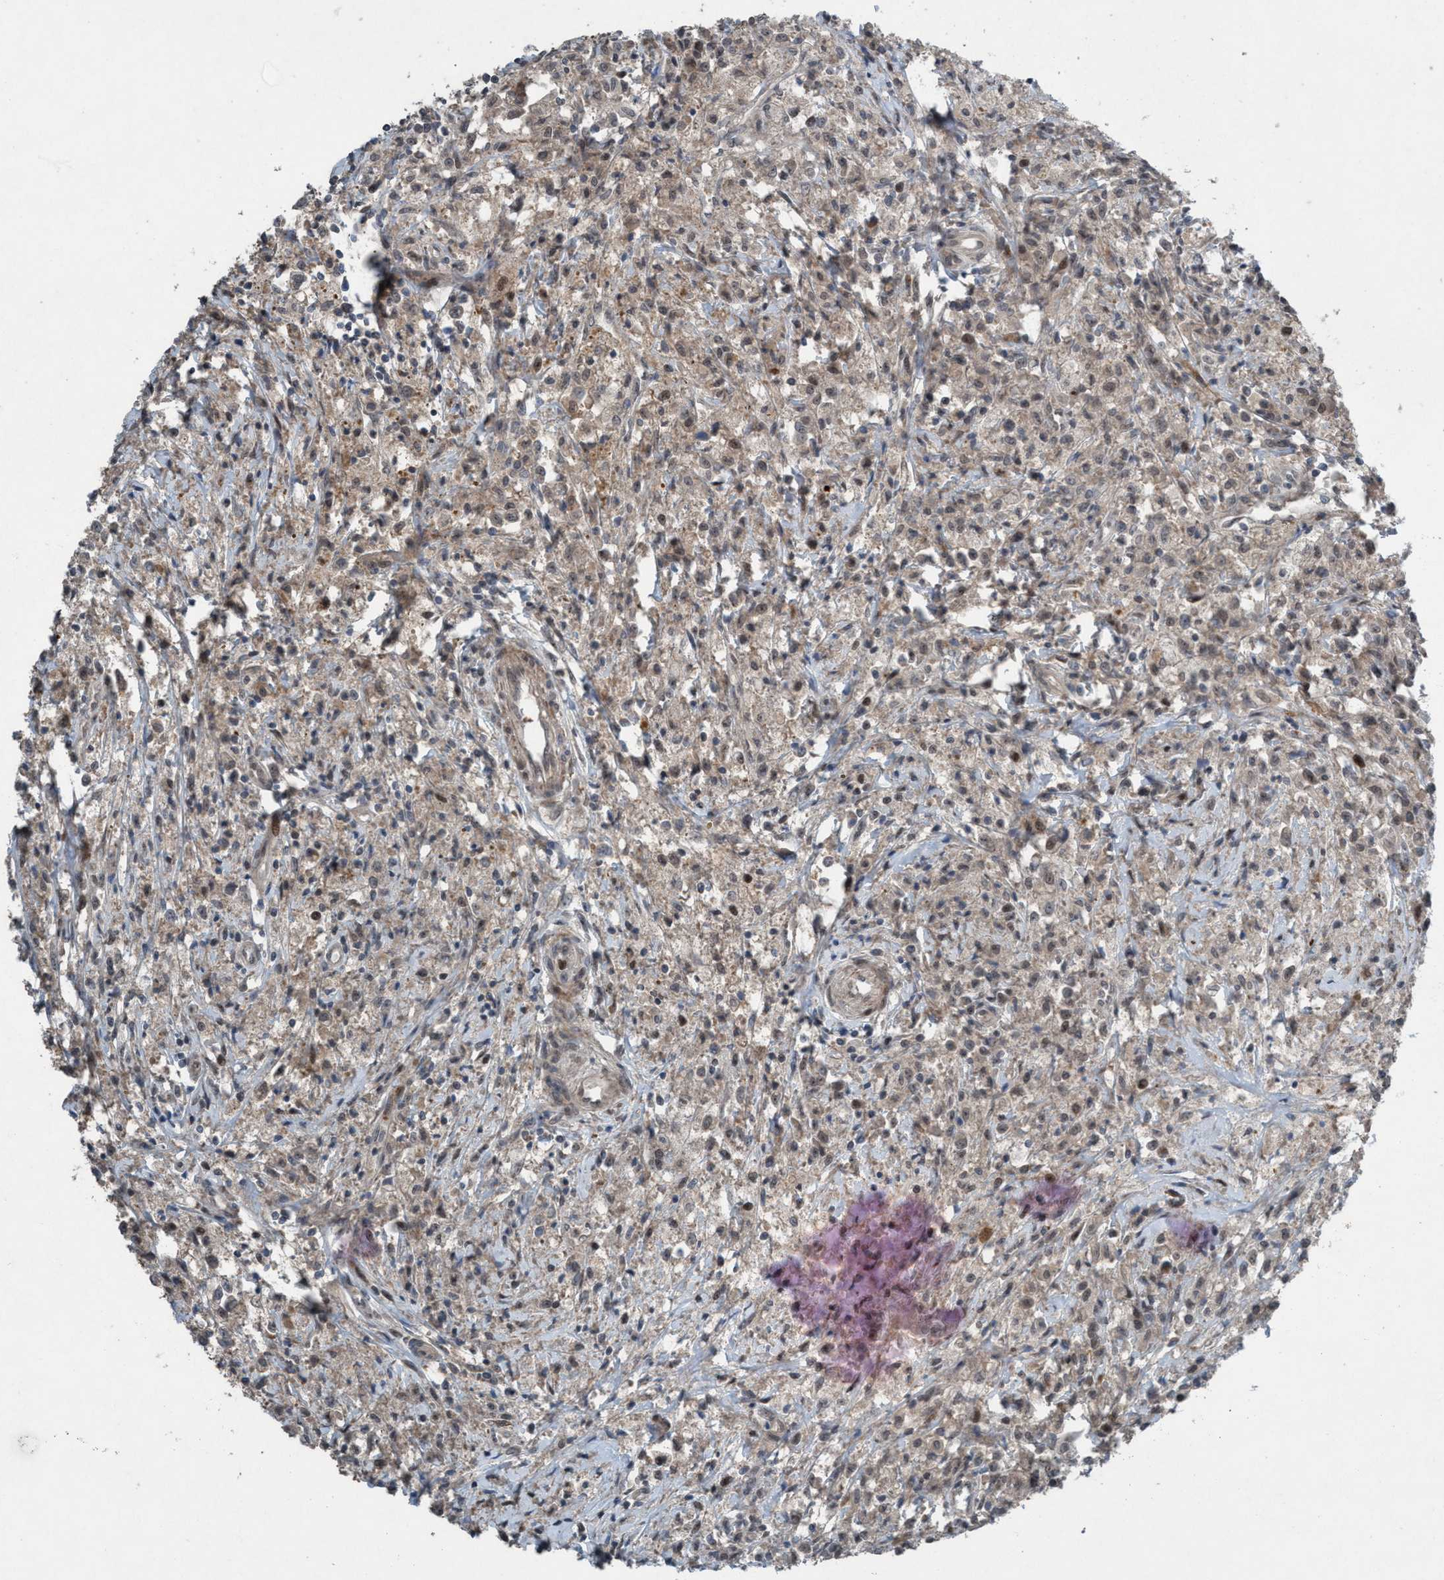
{"staining": {"intensity": "weak", "quantity": "25%-75%", "location": "cytoplasmic/membranous,nuclear"}, "tissue": "testis cancer", "cell_type": "Tumor cells", "image_type": "cancer", "snomed": [{"axis": "morphology", "description": "Carcinoma, Embryonal, NOS"}, {"axis": "topography", "description": "Testis"}], "caption": "Protein analysis of testis embryonal carcinoma tissue shows weak cytoplasmic/membranous and nuclear staining in approximately 25%-75% of tumor cells.", "gene": "NISCH", "patient": {"sex": "male", "age": 2}}